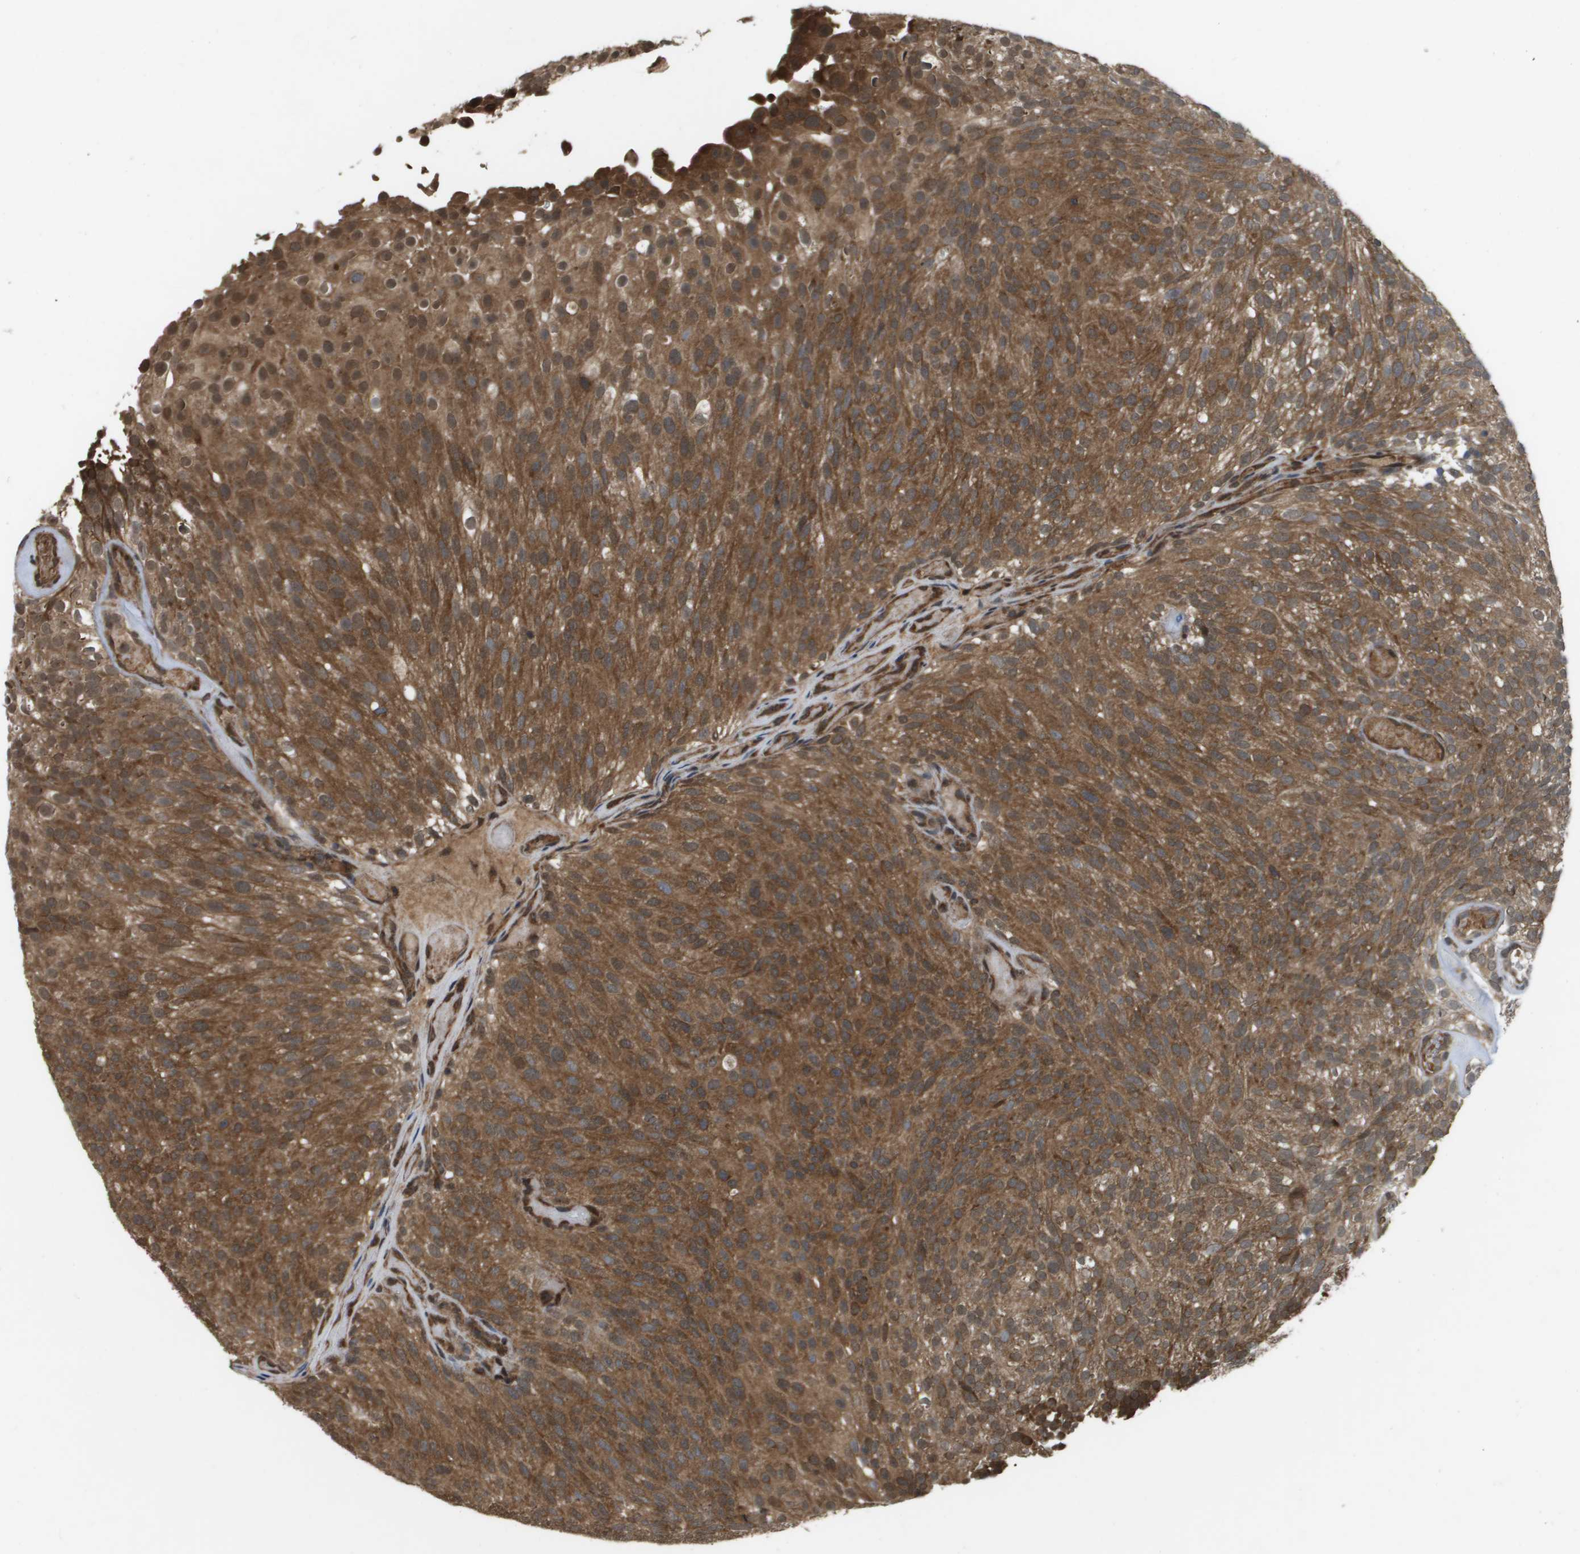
{"staining": {"intensity": "moderate", "quantity": ">75%", "location": "cytoplasmic/membranous"}, "tissue": "urothelial cancer", "cell_type": "Tumor cells", "image_type": "cancer", "snomed": [{"axis": "morphology", "description": "Urothelial carcinoma, Low grade"}, {"axis": "topography", "description": "Urinary bladder"}], "caption": "About >75% of tumor cells in urothelial carcinoma (low-grade) exhibit moderate cytoplasmic/membranous protein staining as visualized by brown immunohistochemical staining.", "gene": "SPTLC1", "patient": {"sex": "male", "age": 78}}